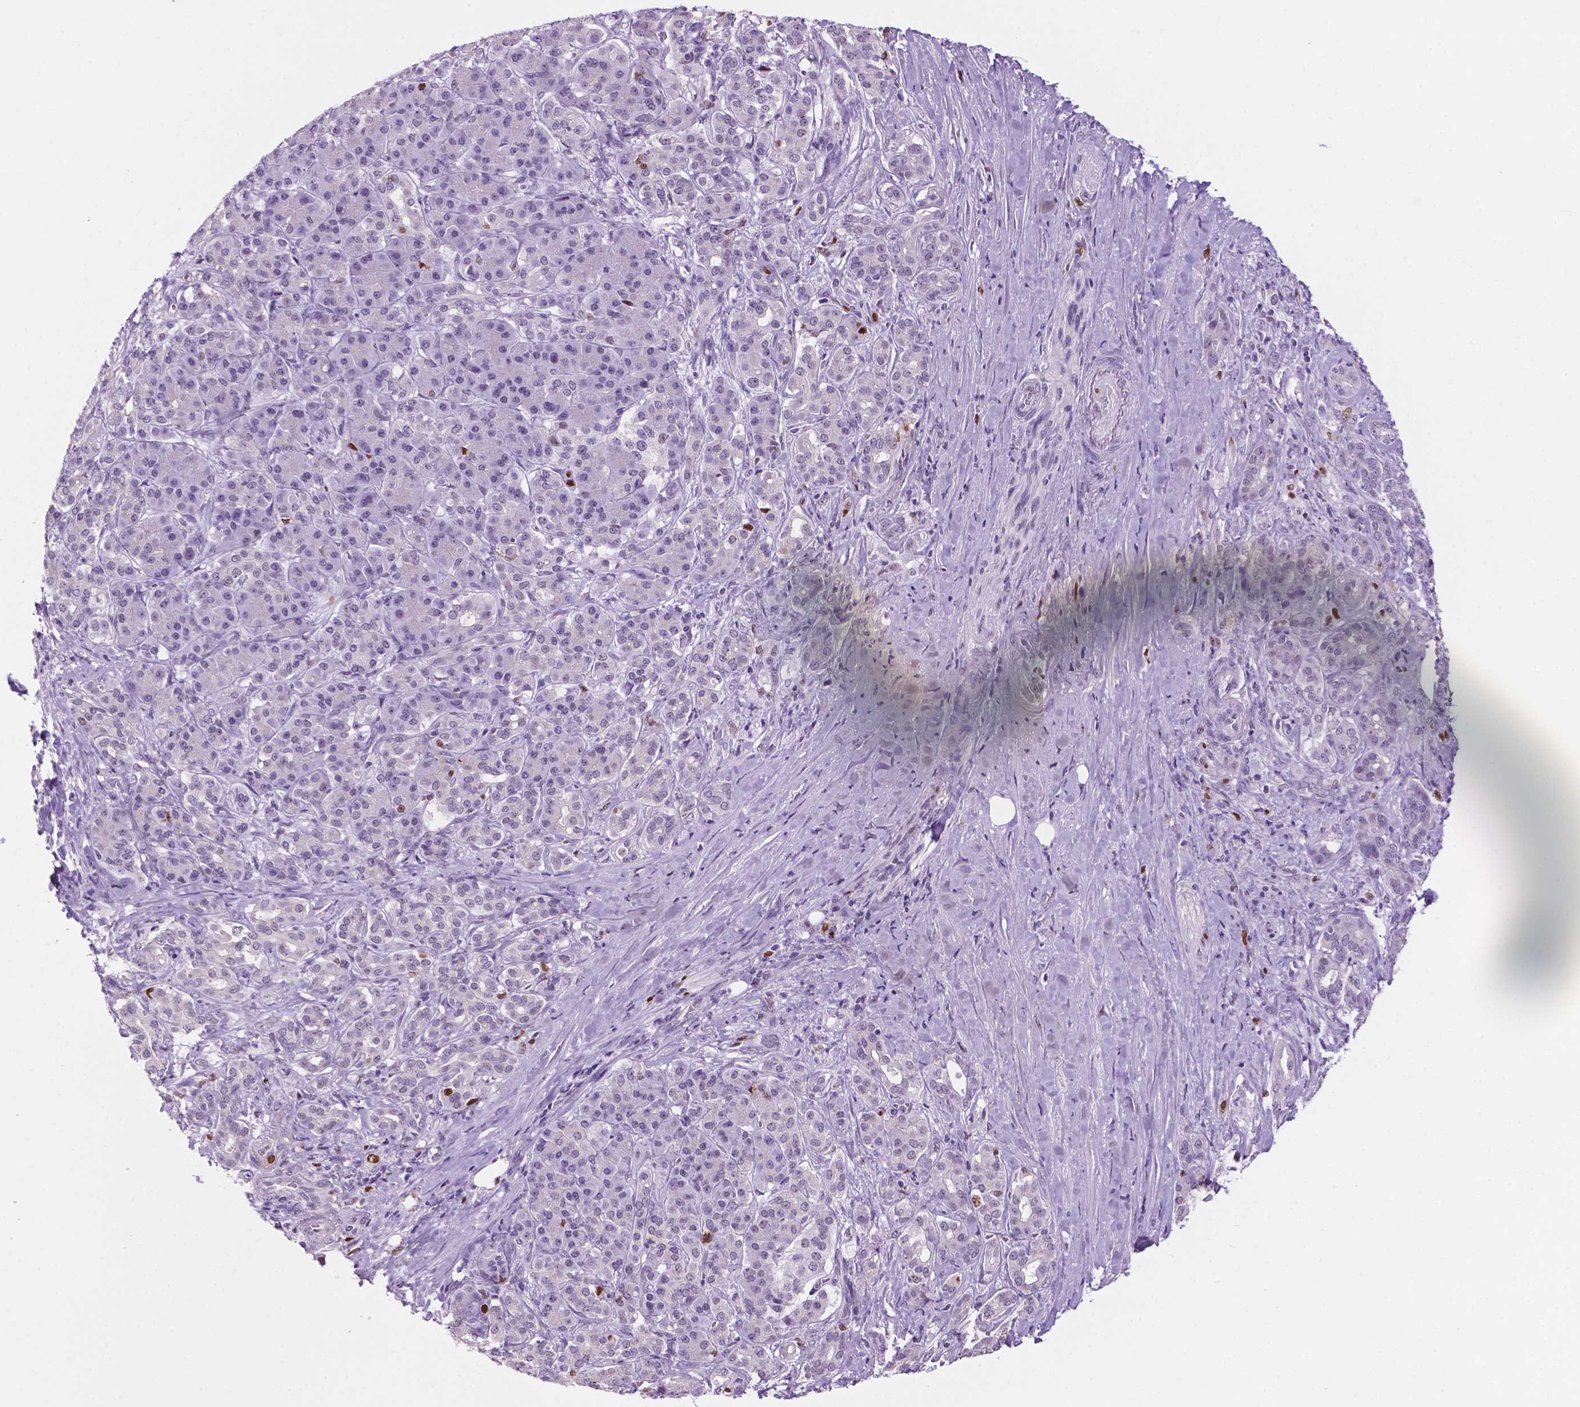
{"staining": {"intensity": "weak", "quantity": "<25%", "location": "nuclear"}, "tissue": "pancreatic cancer", "cell_type": "Tumor cells", "image_type": "cancer", "snomed": [{"axis": "morphology", "description": "Normal tissue, NOS"}, {"axis": "morphology", "description": "Inflammation, NOS"}, {"axis": "morphology", "description": "Adenocarcinoma, NOS"}, {"axis": "topography", "description": "Pancreas"}], "caption": "A micrograph of human pancreatic adenocarcinoma is negative for staining in tumor cells.", "gene": "NCAPH2", "patient": {"sex": "male", "age": 57}}